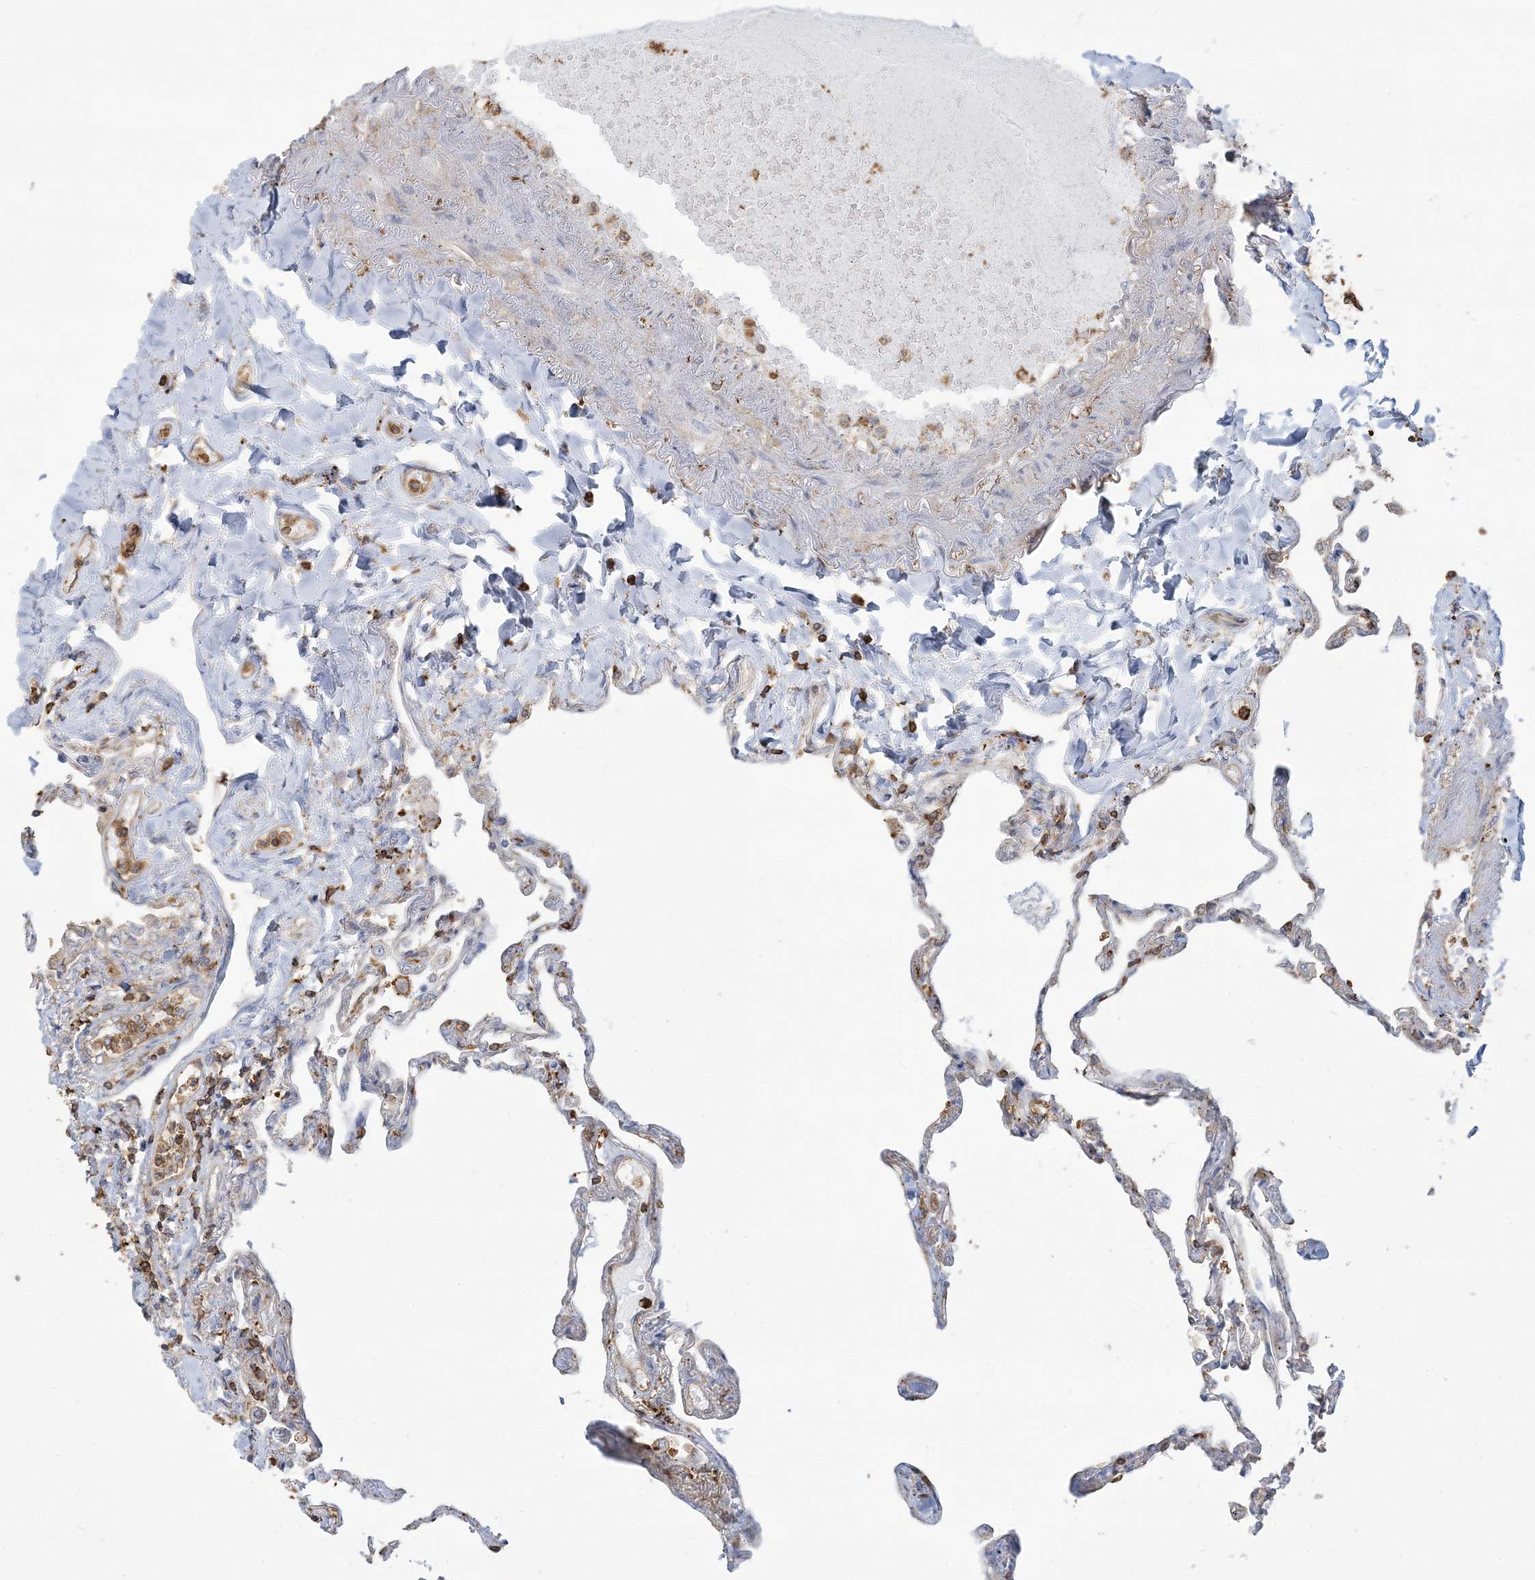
{"staining": {"intensity": "weak", "quantity": "<25%", "location": "cytoplasmic/membranous"}, "tissue": "lung", "cell_type": "Alveolar cells", "image_type": "normal", "snomed": [{"axis": "morphology", "description": "Normal tissue, NOS"}, {"axis": "topography", "description": "Lung"}], "caption": "Immunohistochemistry (IHC) of benign human lung exhibits no staining in alveolar cells. The staining was performed using DAB to visualize the protein expression in brown, while the nuclei were stained in blue with hematoxylin (Magnification: 20x).", "gene": "ANKS1A", "patient": {"sex": "female", "age": 67}}